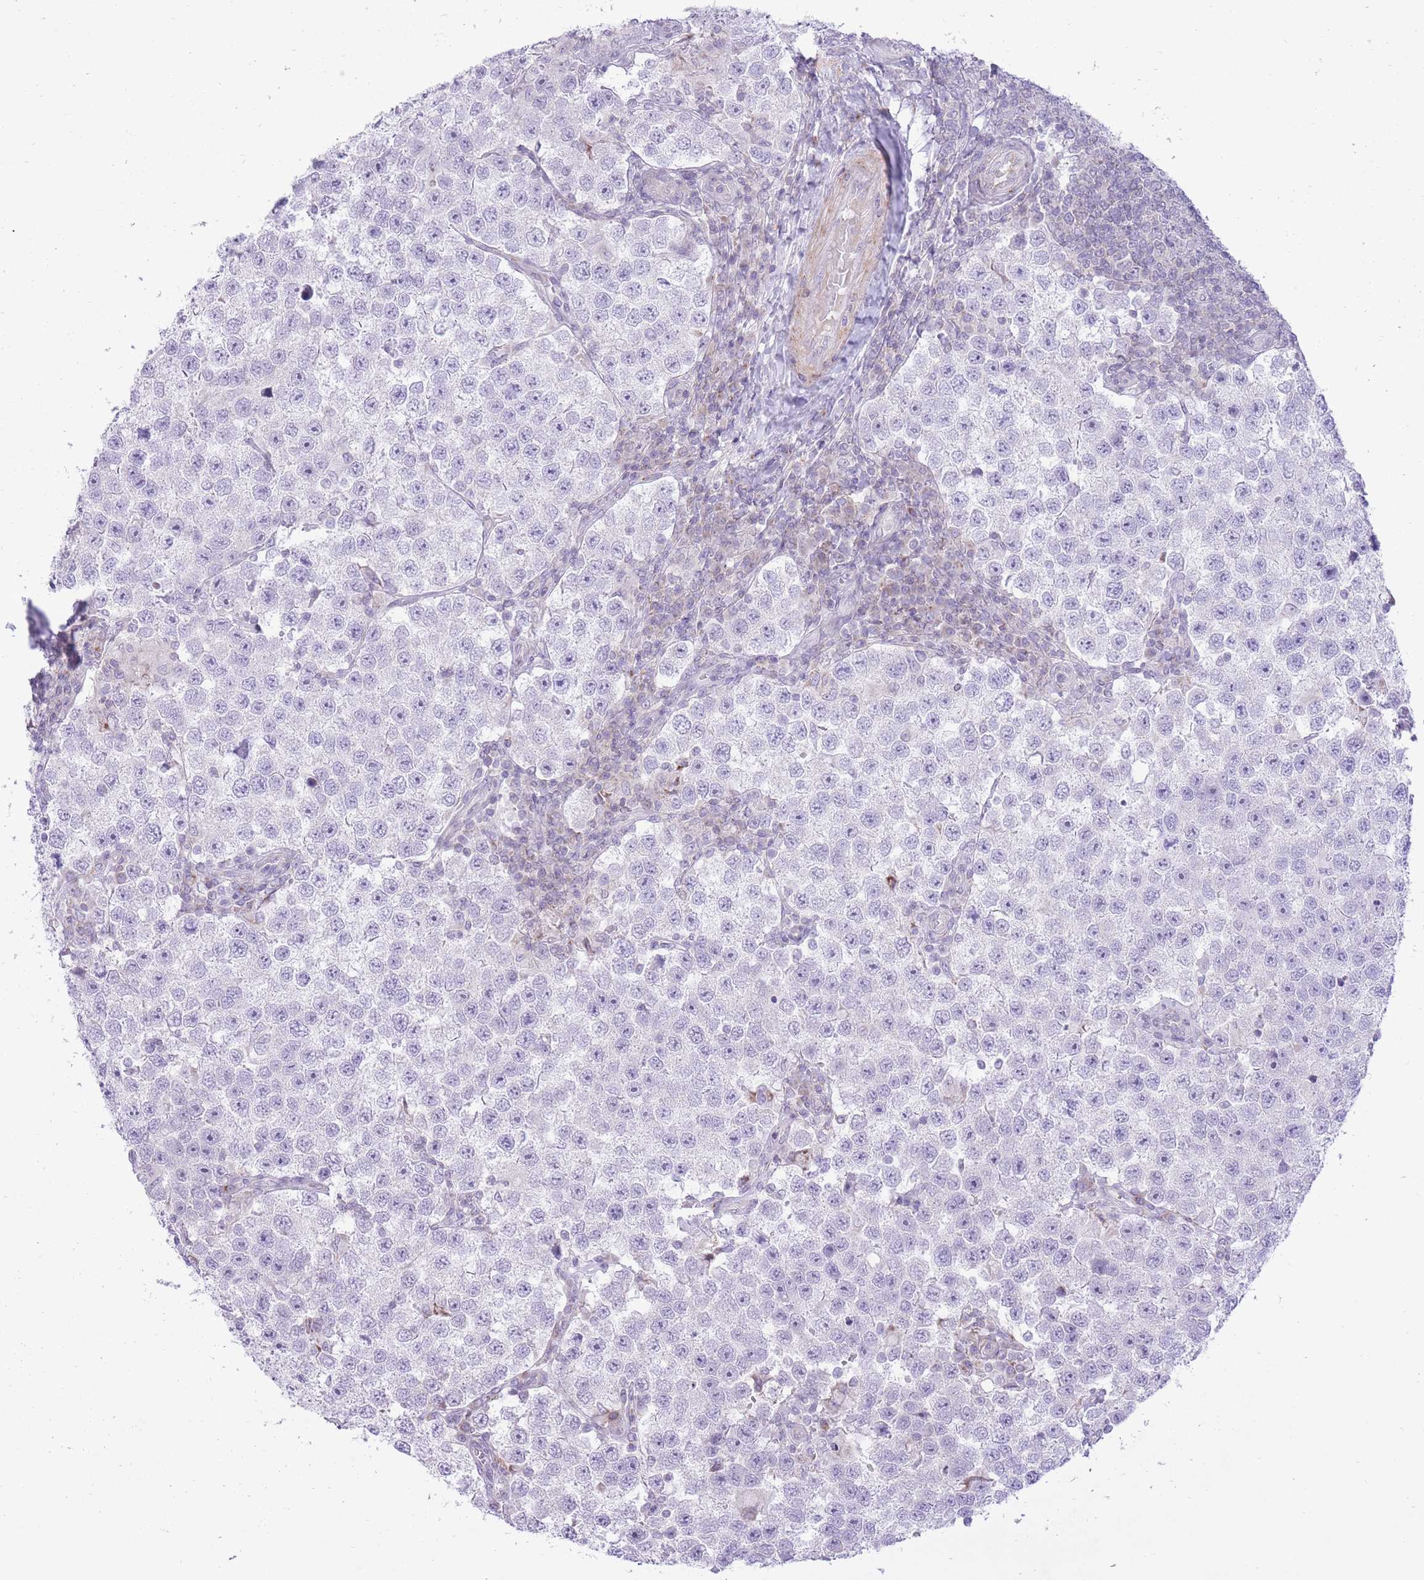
{"staining": {"intensity": "negative", "quantity": "none", "location": "none"}, "tissue": "testis cancer", "cell_type": "Tumor cells", "image_type": "cancer", "snomed": [{"axis": "morphology", "description": "Seminoma, NOS"}, {"axis": "topography", "description": "Testis"}], "caption": "Immunohistochemistry (IHC) micrograph of neoplastic tissue: human testis seminoma stained with DAB (3,3'-diaminobenzidine) displays no significant protein staining in tumor cells.", "gene": "DENND2D", "patient": {"sex": "male", "age": 37}}